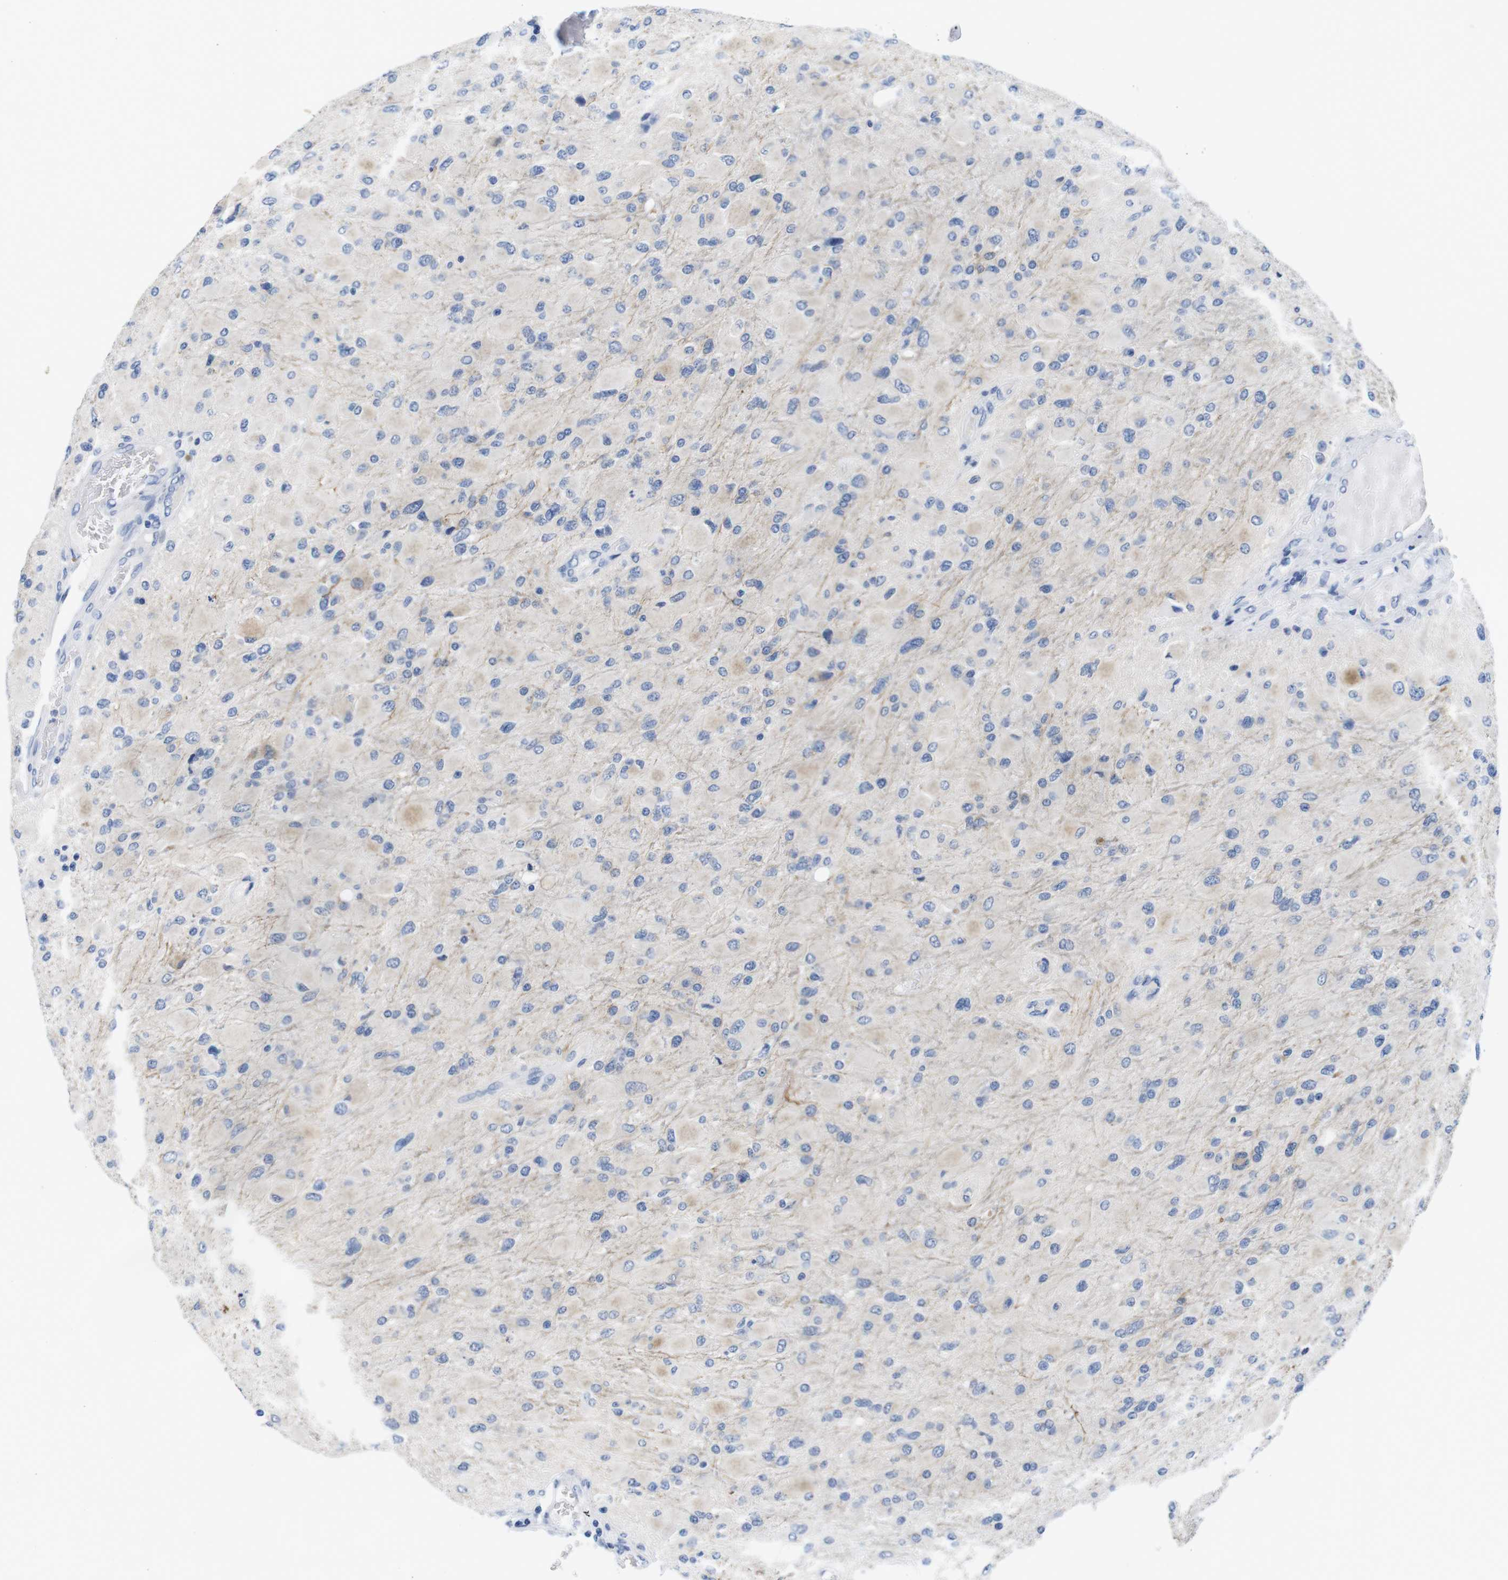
{"staining": {"intensity": "weak", "quantity": "<25%", "location": "cytoplasmic/membranous"}, "tissue": "glioma", "cell_type": "Tumor cells", "image_type": "cancer", "snomed": [{"axis": "morphology", "description": "Glioma, malignant, High grade"}, {"axis": "topography", "description": "Cerebral cortex"}], "caption": "Glioma was stained to show a protein in brown. There is no significant positivity in tumor cells.", "gene": "MAP6", "patient": {"sex": "female", "age": 36}}